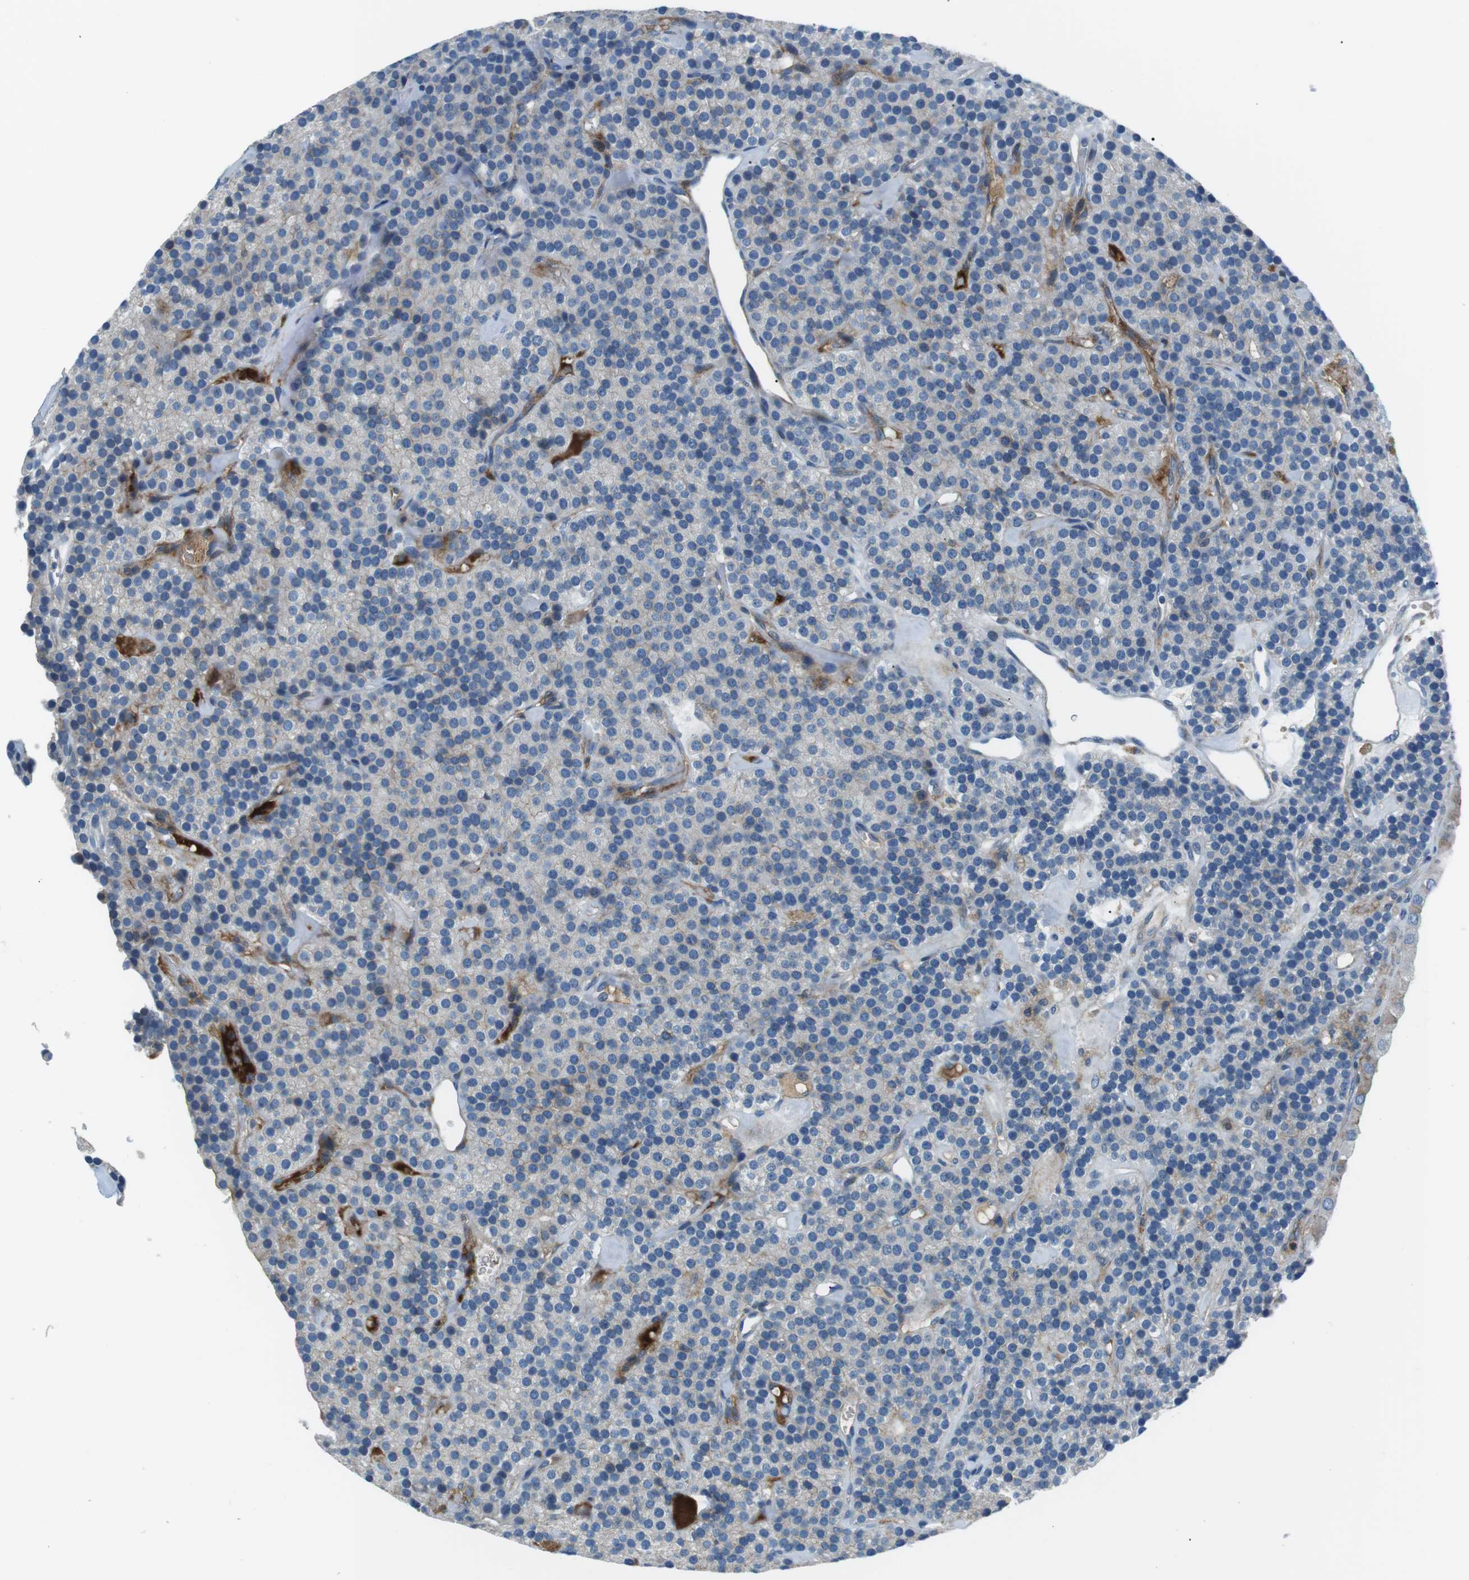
{"staining": {"intensity": "moderate", "quantity": "25%-75%", "location": "cytoplasmic/membranous"}, "tissue": "parathyroid gland", "cell_type": "Glandular cells", "image_type": "normal", "snomed": [{"axis": "morphology", "description": "Normal tissue, NOS"}, {"axis": "morphology", "description": "Adenoma, NOS"}, {"axis": "topography", "description": "Parathyroid gland"}], "caption": "Protein positivity by immunohistochemistry (IHC) exhibits moderate cytoplasmic/membranous staining in about 25%-75% of glandular cells in normal parathyroid gland. (DAB (3,3'-diaminobenzidine) IHC, brown staining for protein, blue staining for nuclei).", "gene": "ARVCF", "patient": {"sex": "female", "age": 86}}